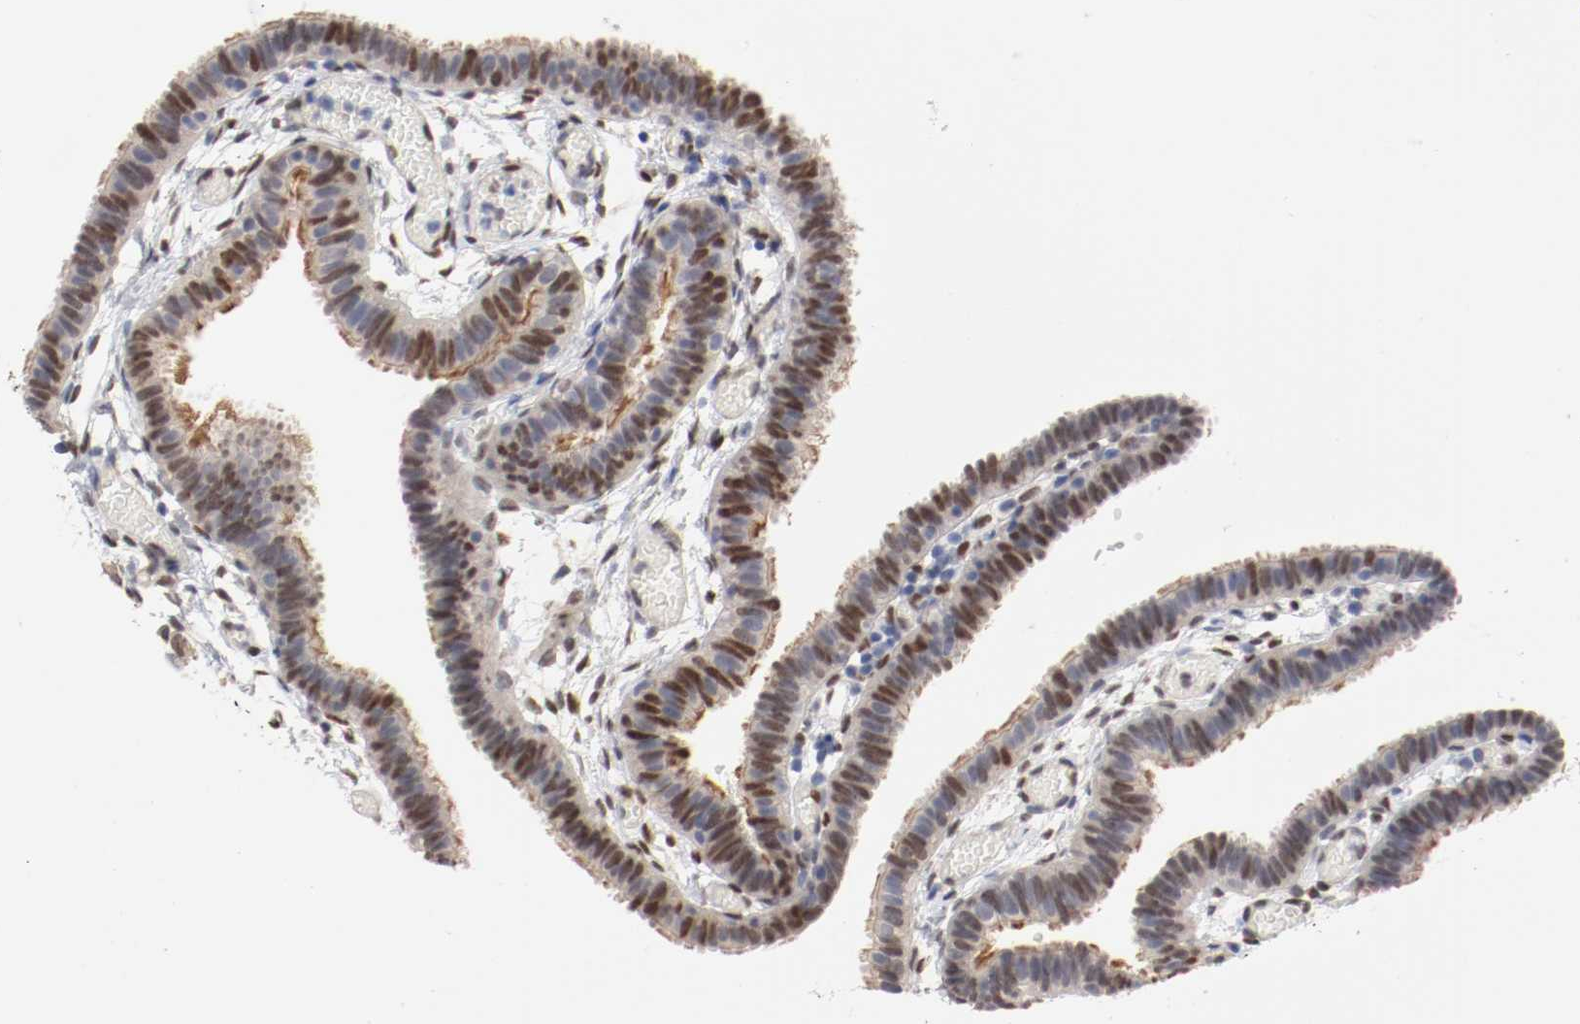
{"staining": {"intensity": "strong", "quantity": ">75%", "location": "cytoplasmic/membranous,nuclear"}, "tissue": "fallopian tube", "cell_type": "Glandular cells", "image_type": "normal", "snomed": [{"axis": "morphology", "description": "Normal tissue, NOS"}, {"axis": "topography", "description": "Fallopian tube"}], "caption": "Human fallopian tube stained for a protein (brown) displays strong cytoplasmic/membranous,nuclear positive staining in approximately >75% of glandular cells.", "gene": "FOSL2", "patient": {"sex": "female", "age": 29}}